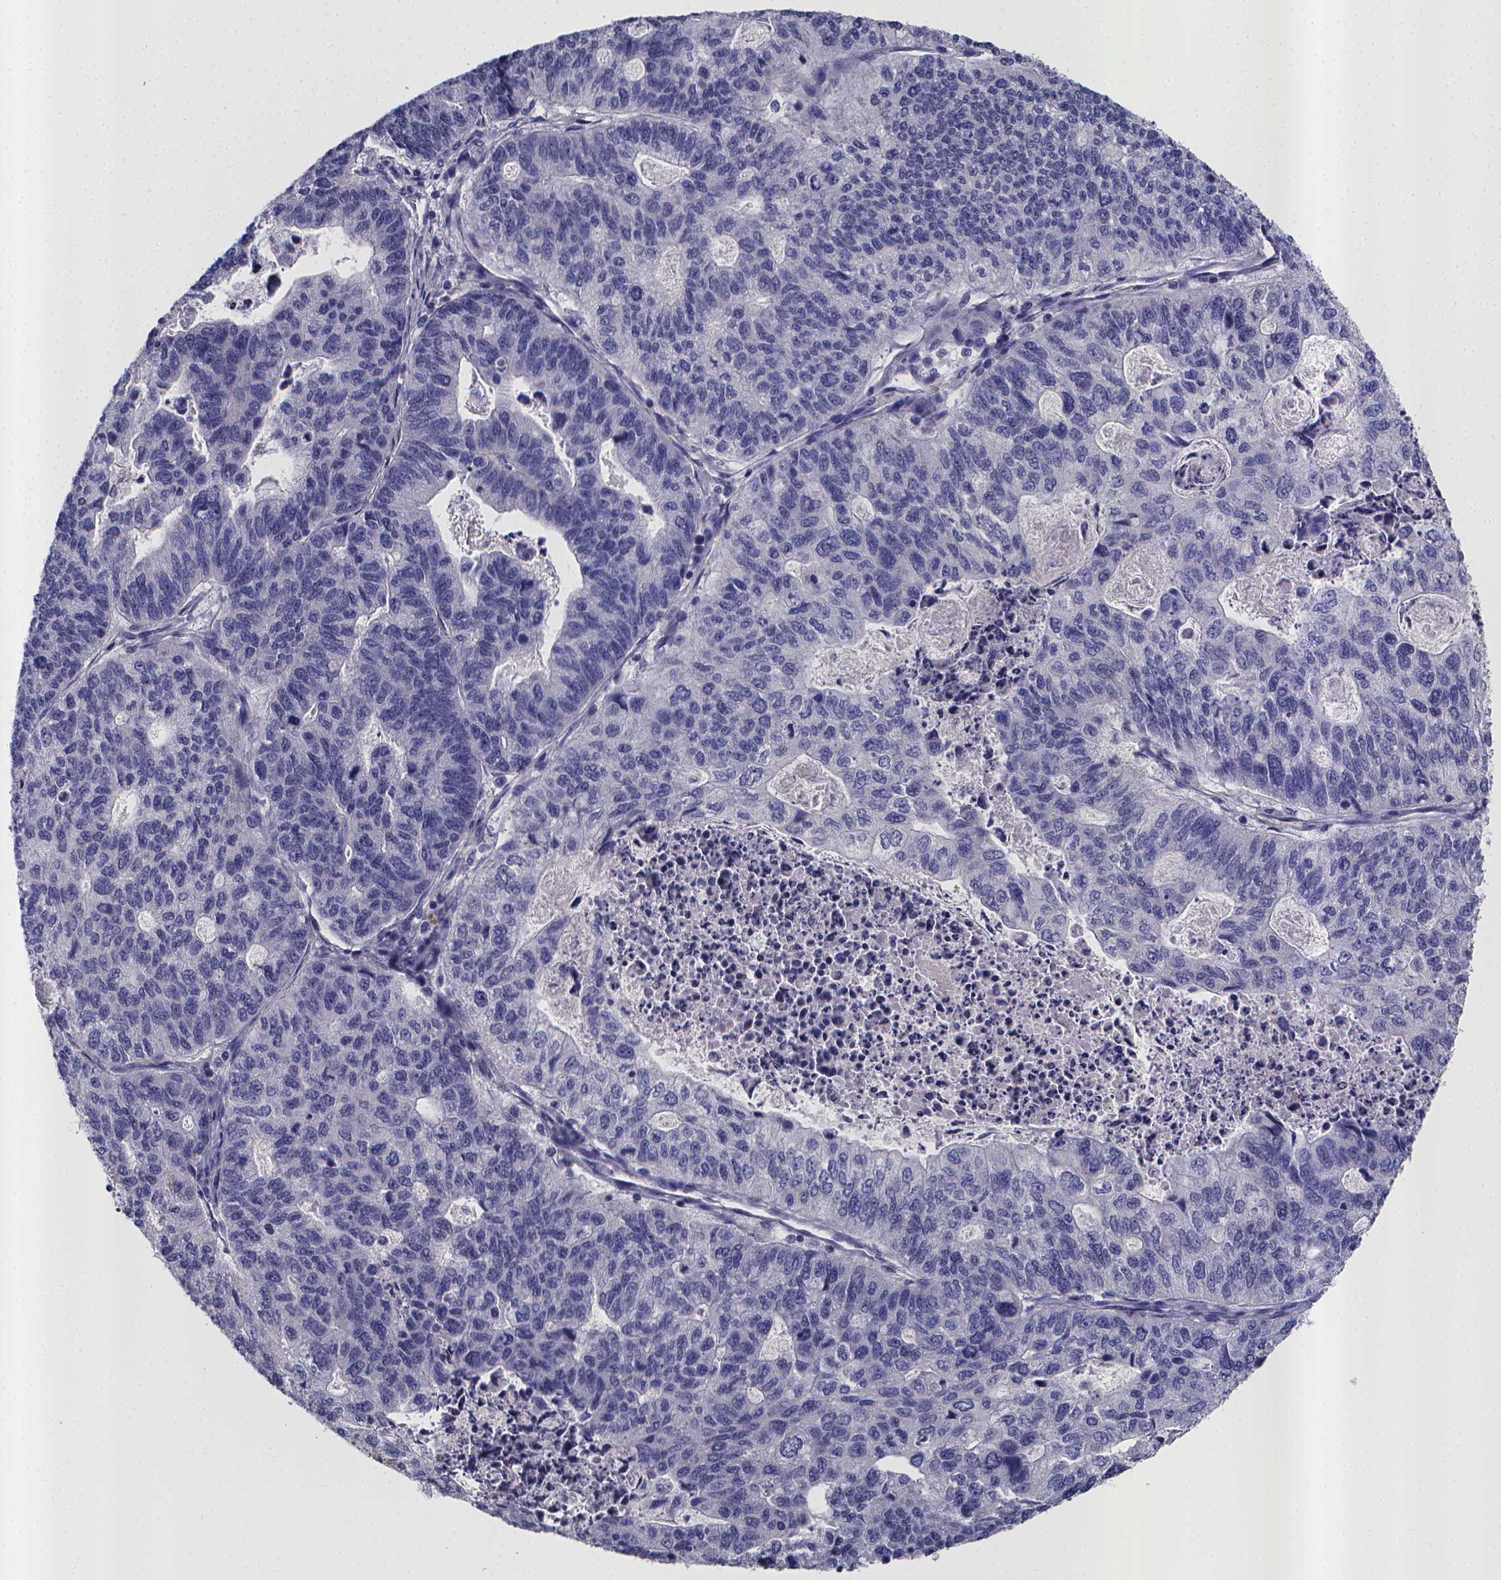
{"staining": {"intensity": "negative", "quantity": "none", "location": "none"}, "tissue": "stomach cancer", "cell_type": "Tumor cells", "image_type": "cancer", "snomed": [{"axis": "morphology", "description": "Adenocarcinoma, NOS"}, {"axis": "topography", "description": "Stomach, upper"}], "caption": "Protein analysis of adenocarcinoma (stomach) reveals no significant expression in tumor cells. (Immunohistochemistry (ihc), brightfield microscopy, high magnification).", "gene": "RERG", "patient": {"sex": "female", "age": 67}}